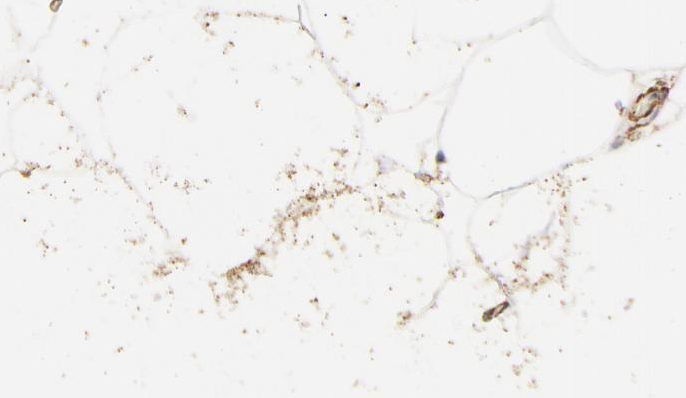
{"staining": {"intensity": "moderate", "quantity": ">75%", "location": "cytoplasmic/membranous"}, "tissue": "adipose tissue", "cell_type": "Adipocytes", "image_type": "normal", "snomed": [{"axis": "morphology", "description": "Normal tissue, NOS"}, {"axis": "morphology", "description": "Duct carcinoma"}, {"axis": "topography", "description": "Breast"}, {"axis": "topography", "description": "Adipose tissue"}], "caption": "Protein expression analysis of unremarkable human adipose tissue reveals moderate cytoplasmic/membranous positivity in approximately >75% of adipocytes. The protein of interest is shown in brown color, while the nuclei are stained blue.", "gene": "IDH3G", "patient": {"sex": "female", "age": 37}}